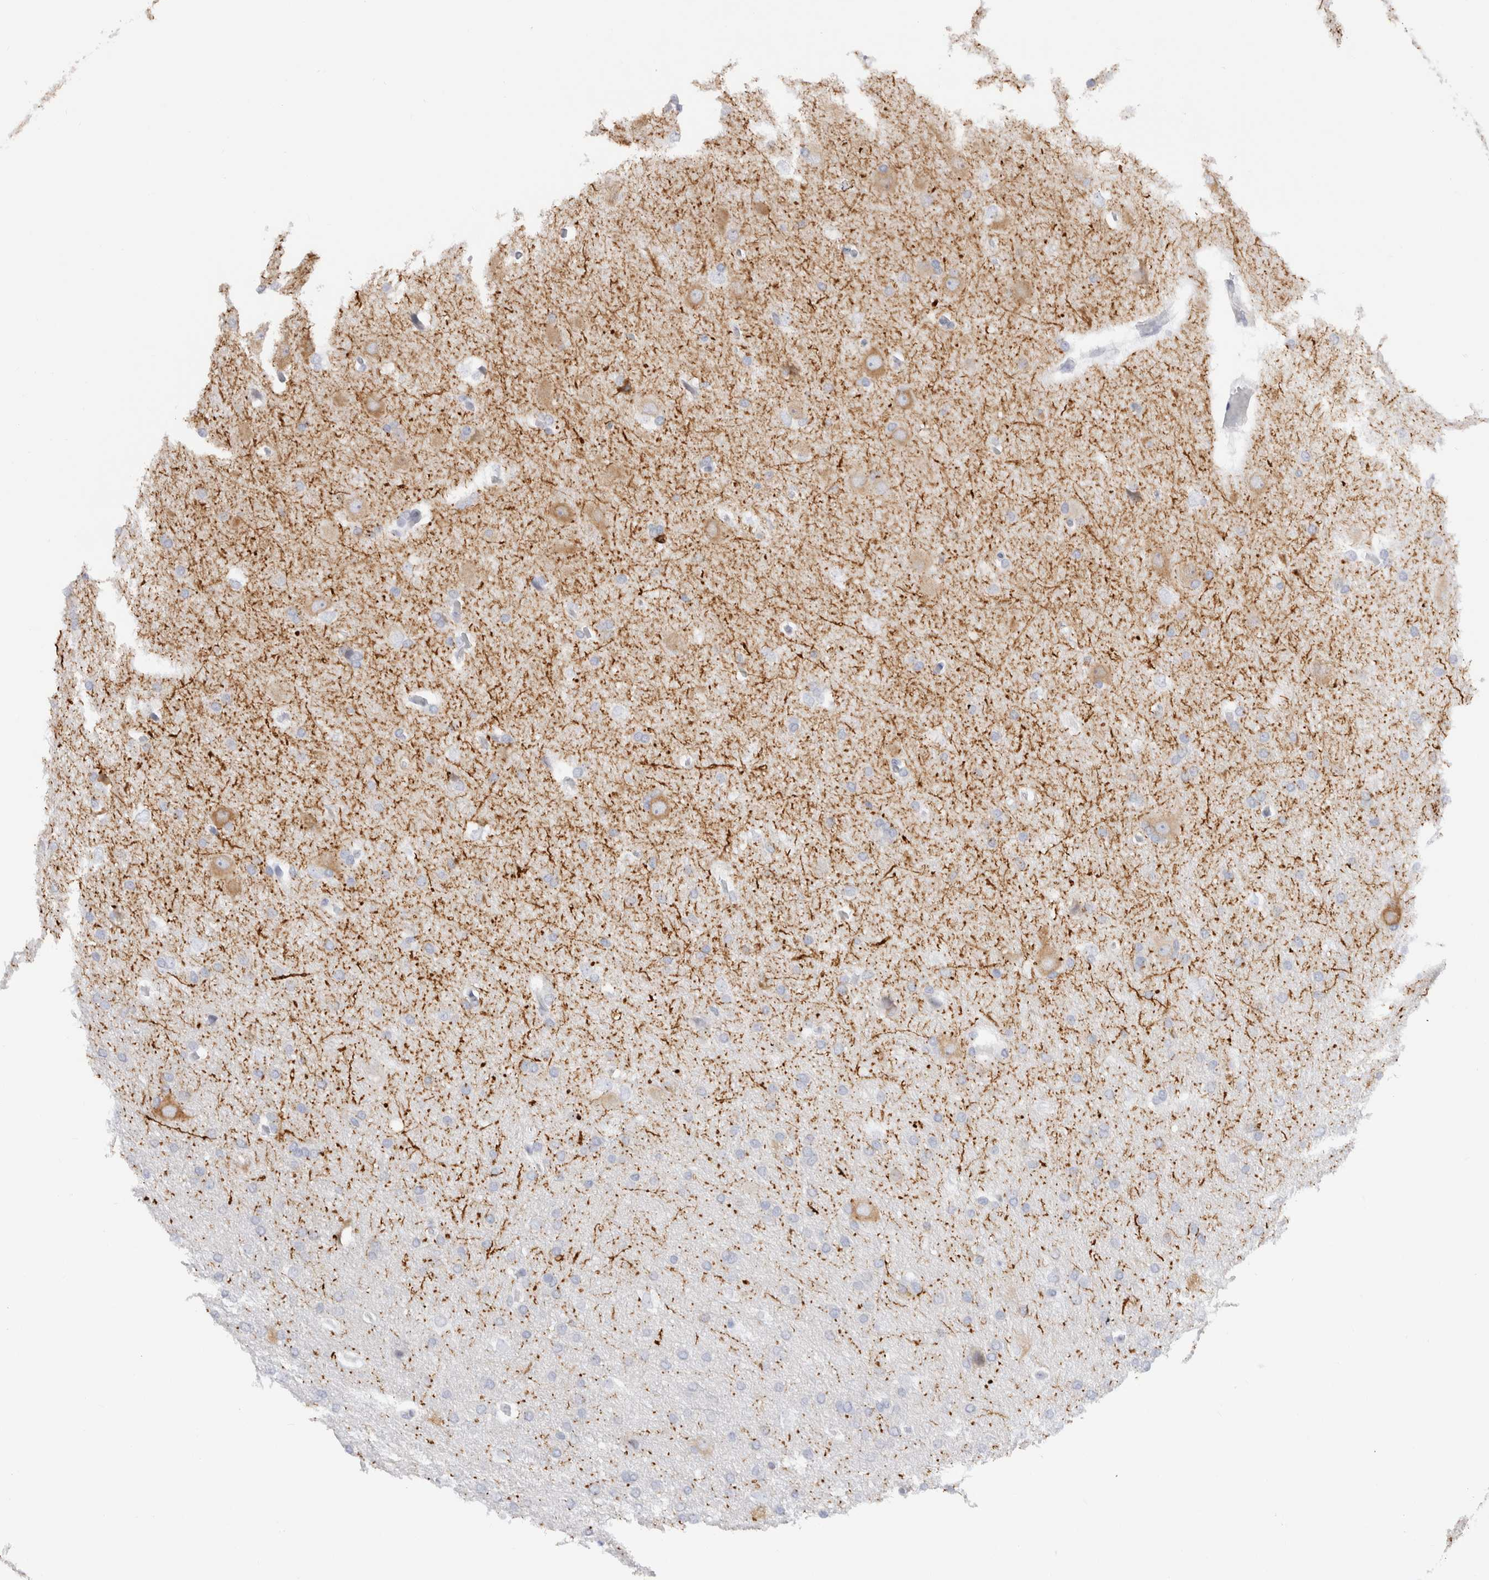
{"staining": {"intensity": "negative", "quantity": "none", "location": "none"}, "tissue": "glioma", "cell_type": "Tumor cells", "image_type": "cancer", "snomed": [{"axis": "morphology", "description": "Glioma, malignant, Low grade"}, {"axis": "topography", "description": "Brain"}], "caption": "This is an immunohistochemistry micrograph of glioma. There is no positivity in tumor cells.", "gene": "C9orf50", "patient": {"sex": "female", "age": 37}}